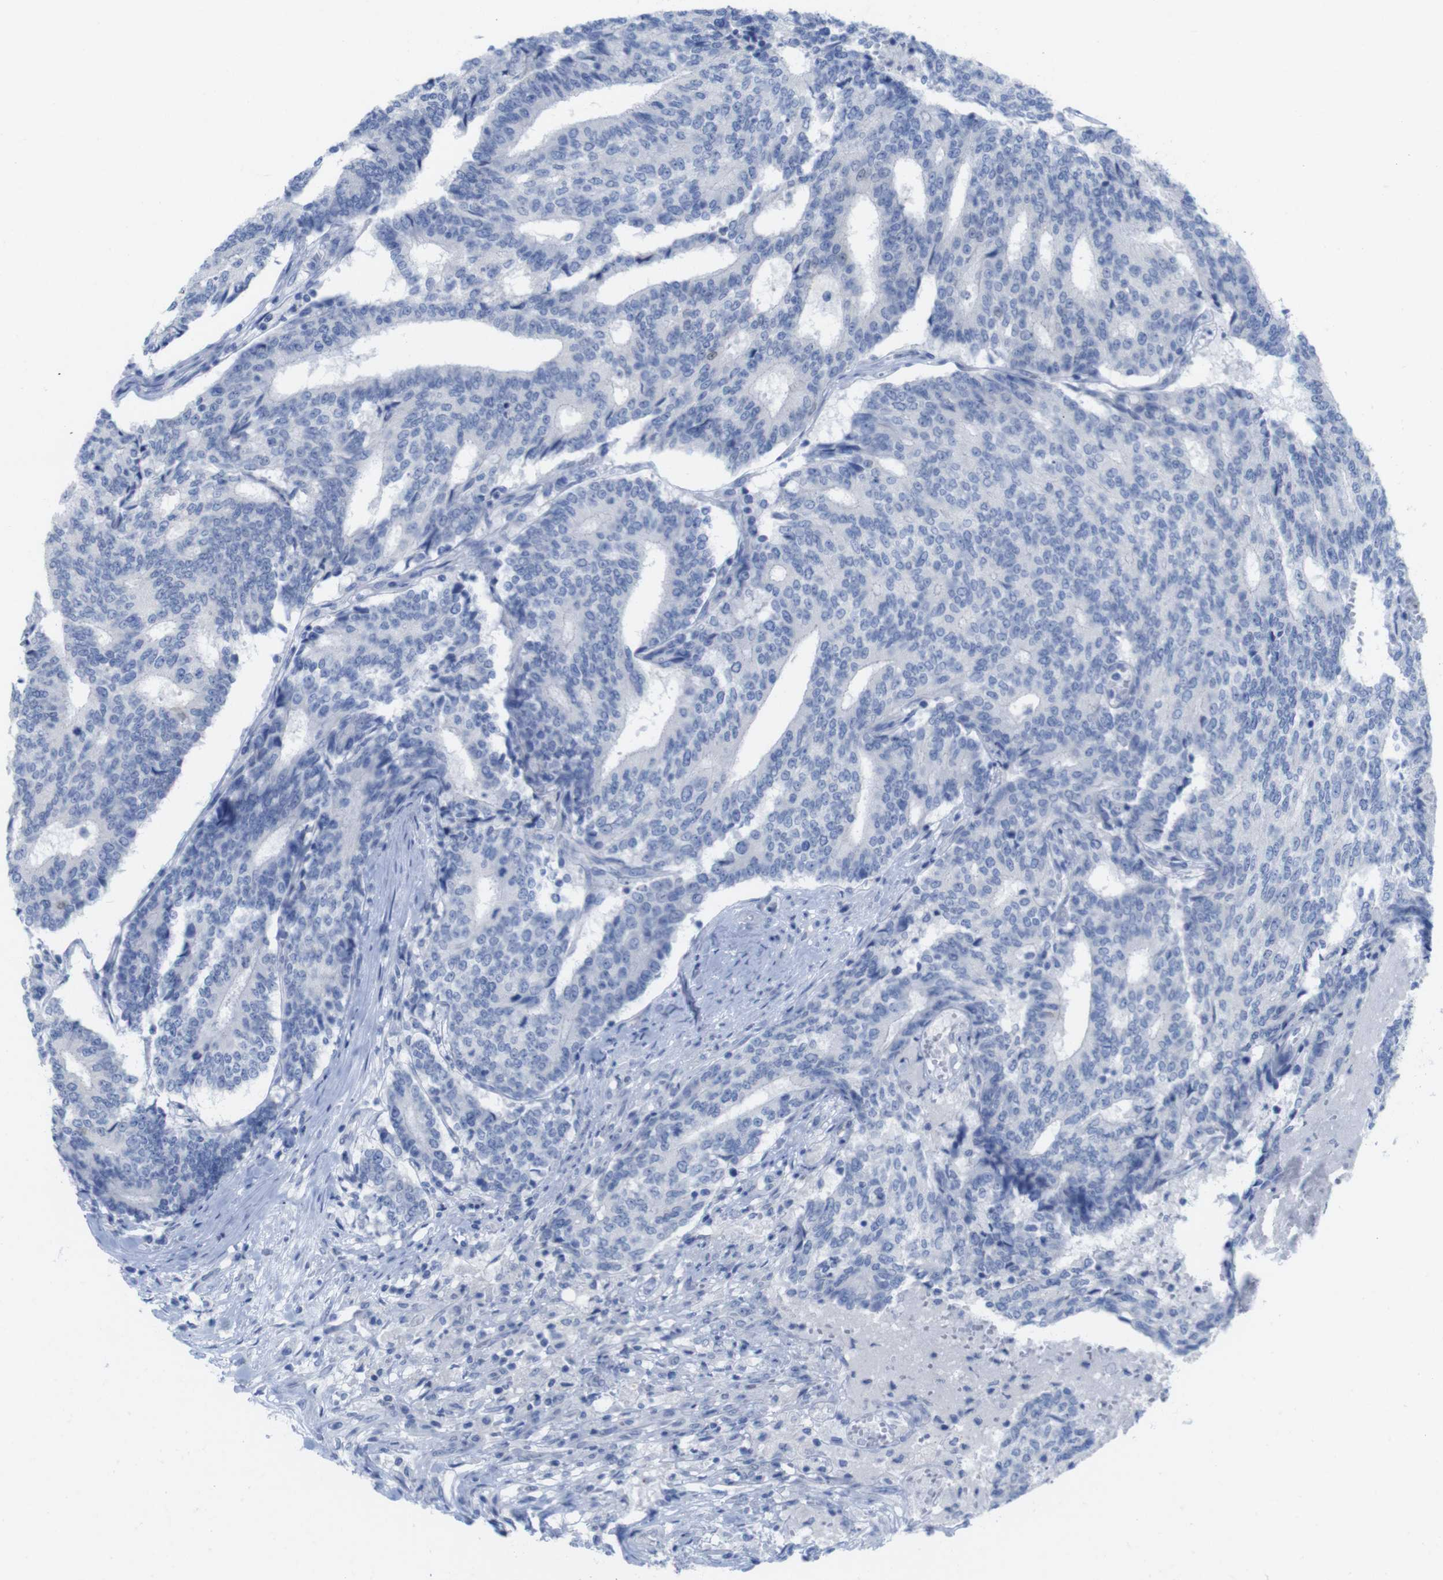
{"staining": {"intensity": "negative", "quantity": "none", "location": "none"}, "tissue": "prostate cancer", "cell_type": "Tumor cells", "image_type": "cancer", "snomed": [{"axis": "morphology", "description": "Normal tissue, NOS"}, {"axis": "morphology", "description": "Adenocarcinoma, High grade"}, {"axis": "topography", "description": "Prostate"}, {"axis": "topography", "description": "Seminal veicle"}], "caption": "Immunohistochemical staining of human prostate cancer displays no significant expression in tumor cells.", "gene": "PNMA1", "patient": {"sex": "male", "age": 55}}